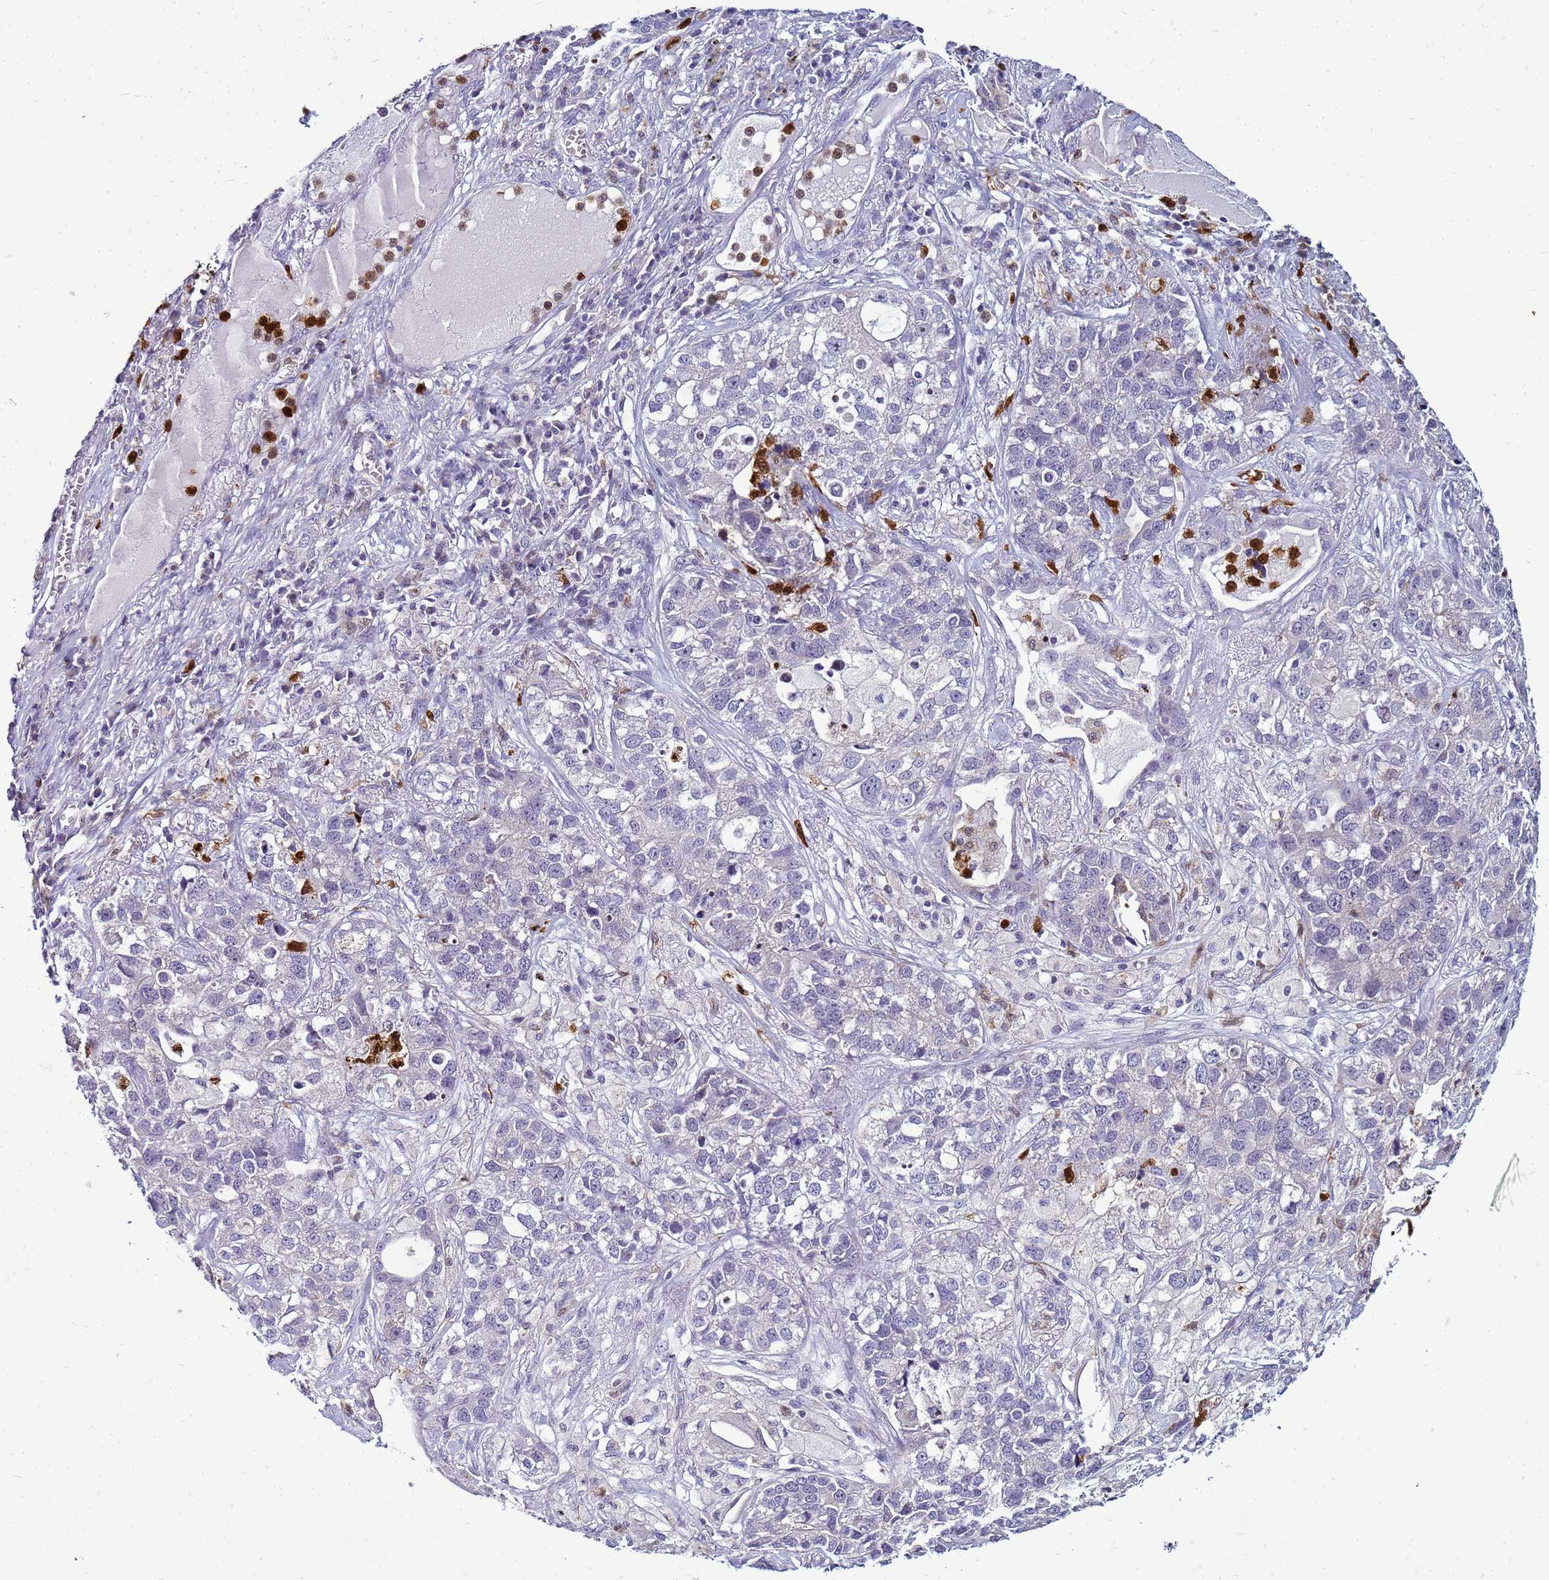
{"staining": {"intensity": "negative", "quantity": "none", "location": "none"}, "tissue": "lung cancer", "cell_type": "Tumor cells", "image_type": "cancer", "snomed": [{"axis": "morphology", "description": "Adenocarcinoma, NOS"}, {"axis": "topography", "description": "Lung"}], "caption": "The histopathology image displays no significant staining in tumor cells of lung adenocarcinoma. The staining was performed using DAB (3,3'-diaminobenzidine) to visualize the protein expression in brown, while the nuclei were stained in blue with hematoxylin (Magnification: 20x).", "gene": "VPS4B", "patient": {"sex": "male", "age": 49}}